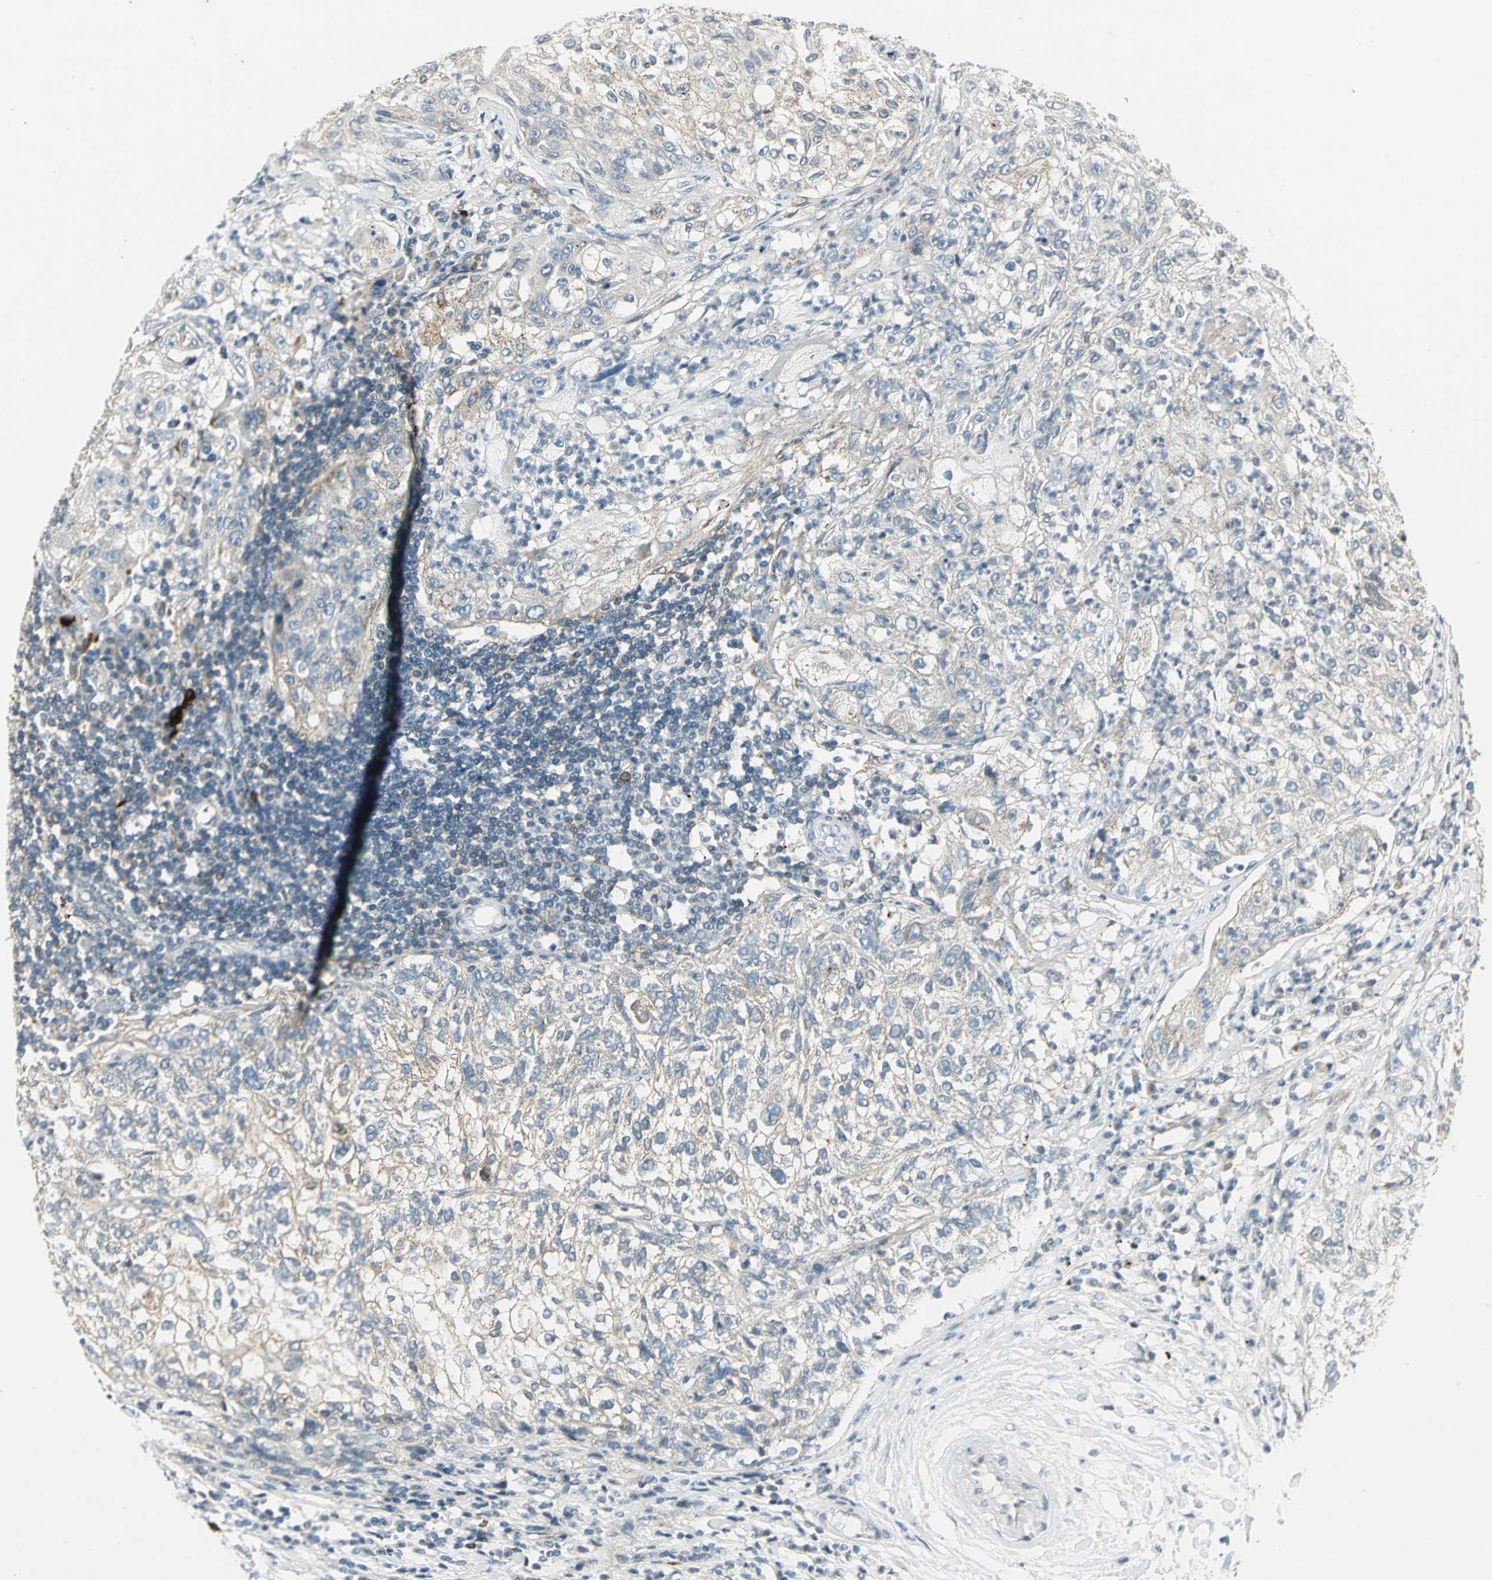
{"staining": {"intensity": "weak", "quantity": "<25%", "location": "cytoplasmic/membranous"}, "tissue": "lung cancer", "cell_type": "Tumor cells", "image_type": "cancer", "snomed": [{"axis": "morphology", "description": "Inflammation, NOS"}, {"axis": "morphology", "description": "Squamous cell carcinoma, NOS"}, {"axis": "topography", "description": "Lymph node"}, {"axis": "topography", "description": "Soft tissue"}, {"axis": "topography", "description": "Lung"}], "caption": "This micrograph is of lung squamous cell carcinoma stained with IHC to label a protein in brown with the nuclei are counter-stained blue. There is no expression in tumor cells.", "gene": "RAD17", "patient": {"sex": "male", "age": 66}}